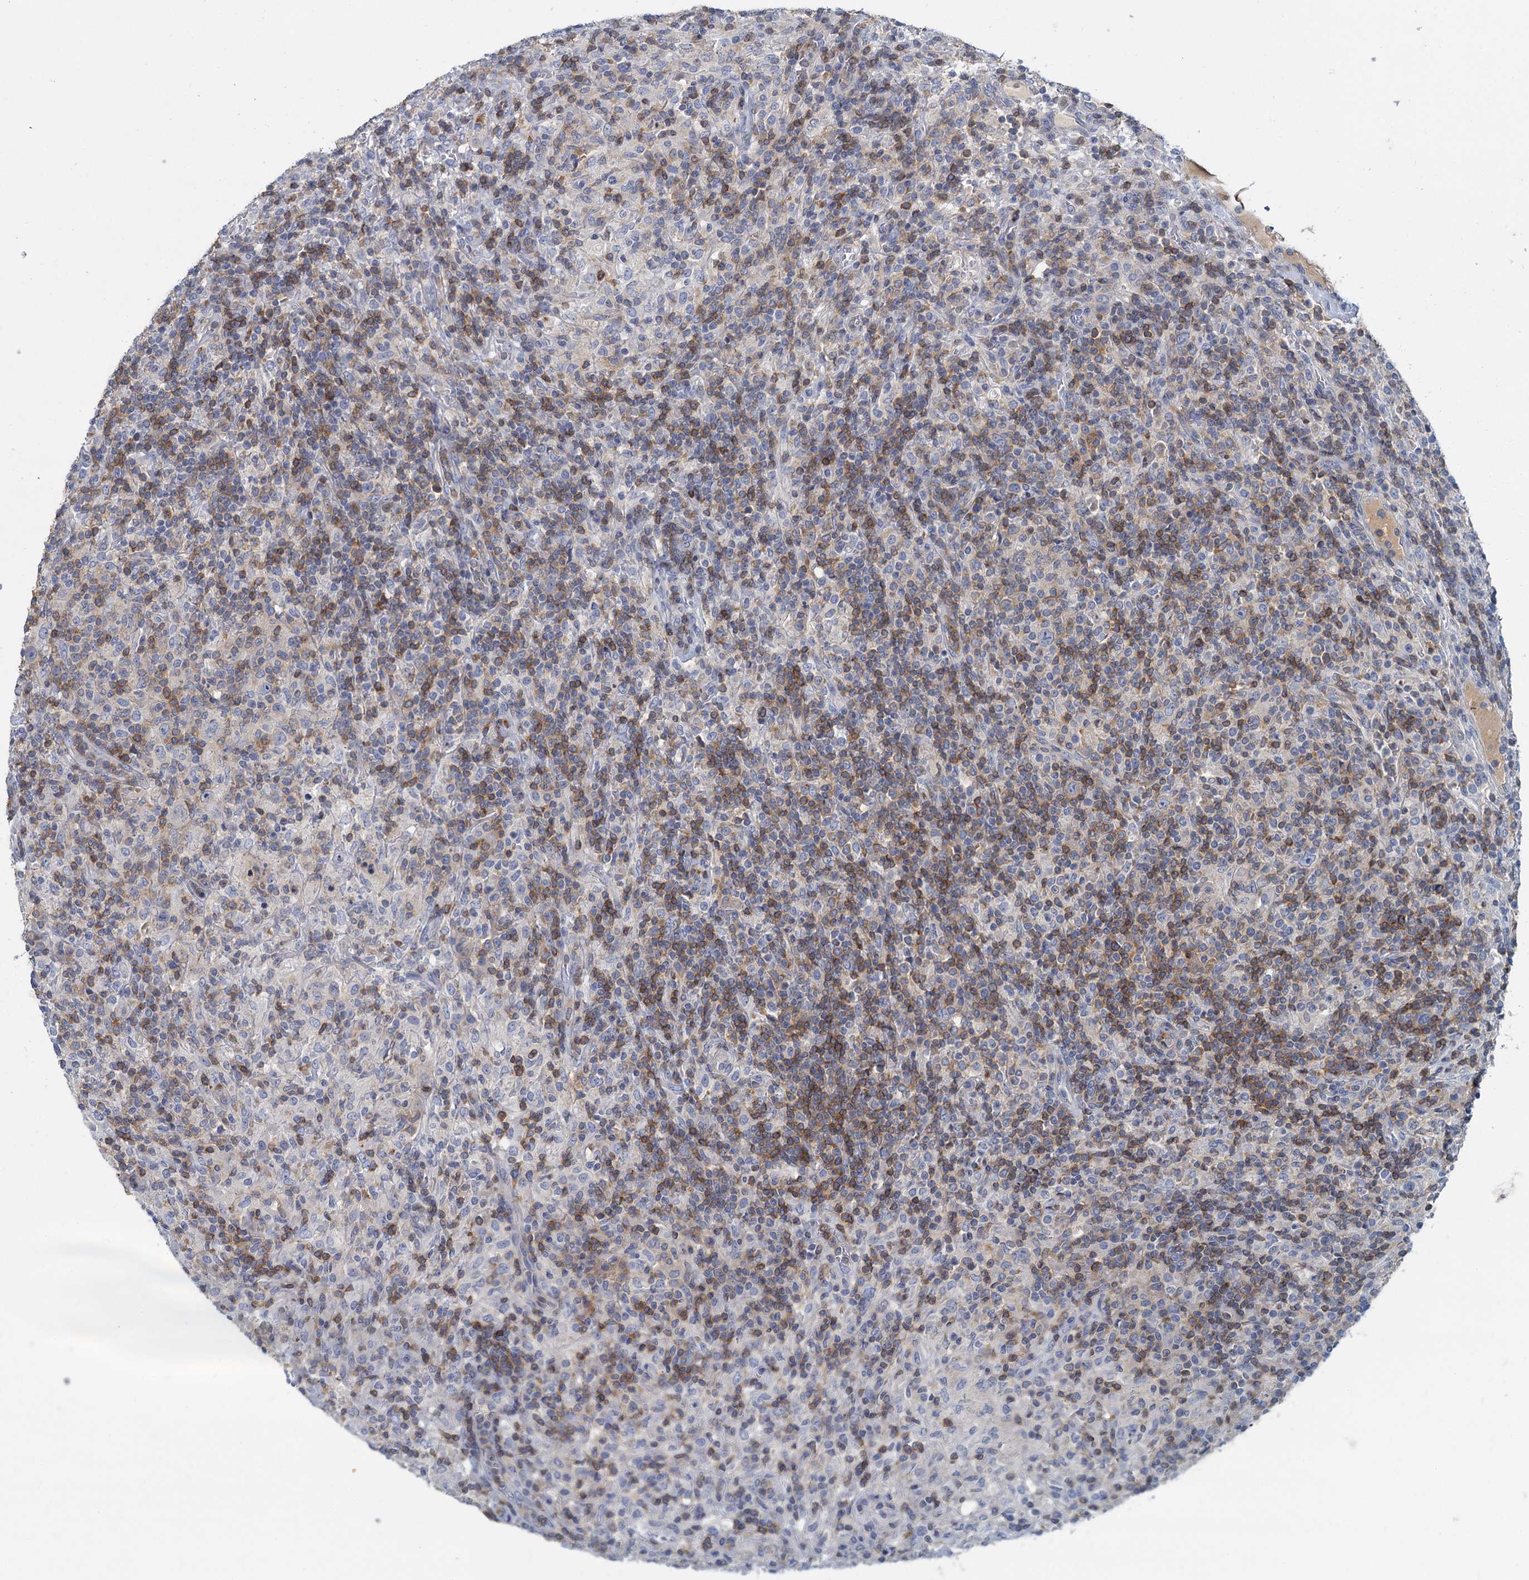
{"staining": {"intensity": "negative", "quantity": "none", "location": "none"}, "tissue": "lymphoma", "cell_type": "Tumor cells", "image_type": "cancer", "snomed": [{"axis": "morphology", "description": "Hodgkin's disease, NOS"}, {"axis": "topography", "description": "Lymph node"}], "caption": "The histopathology image demonstrates no significant expression in tumor cells of Hodgkin's disease.", "gene": "ACSM3", "patient": {"sex": "male", "age": 70}}